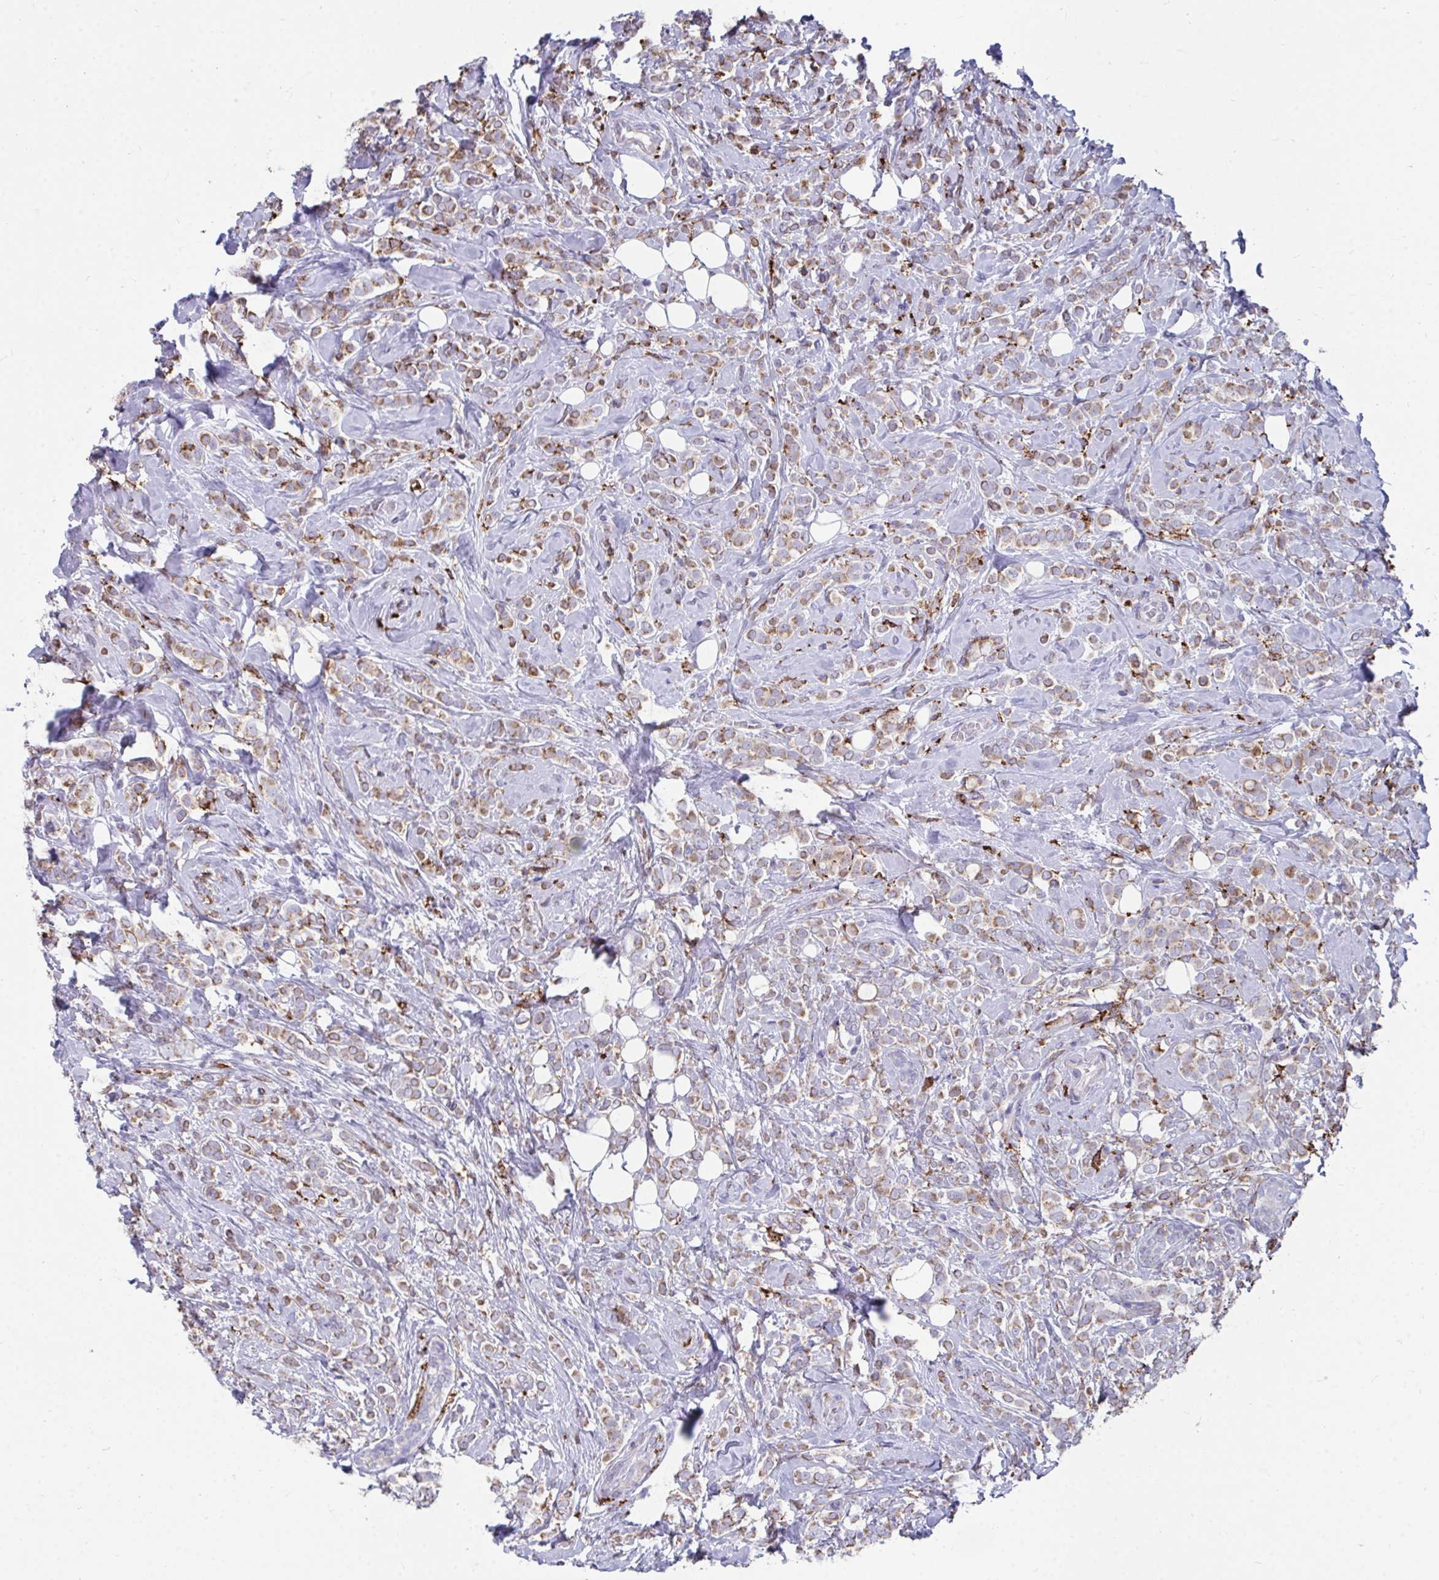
{"staining": {"intensity": "moderate", "quantity": ">75%", "location": "cytoplasmic/membranous"}, "tissue": "breast cancer", "cell_type": "Tumor cells", "image_type": "cancer", "snomed": [{"axis": "morphology", "description": "Lobular carcinoma"}, {"axis": "topography", "description": "Breast"}], "caption": "Immunohistochemical staining of human breast lobular carcinoma demonstrates medium levels of moderate cytoplasmic/membranous positivity in about >75% of tumor cells.", "gene": "CD163", "patient": {"sex": "female", "age": 49}}